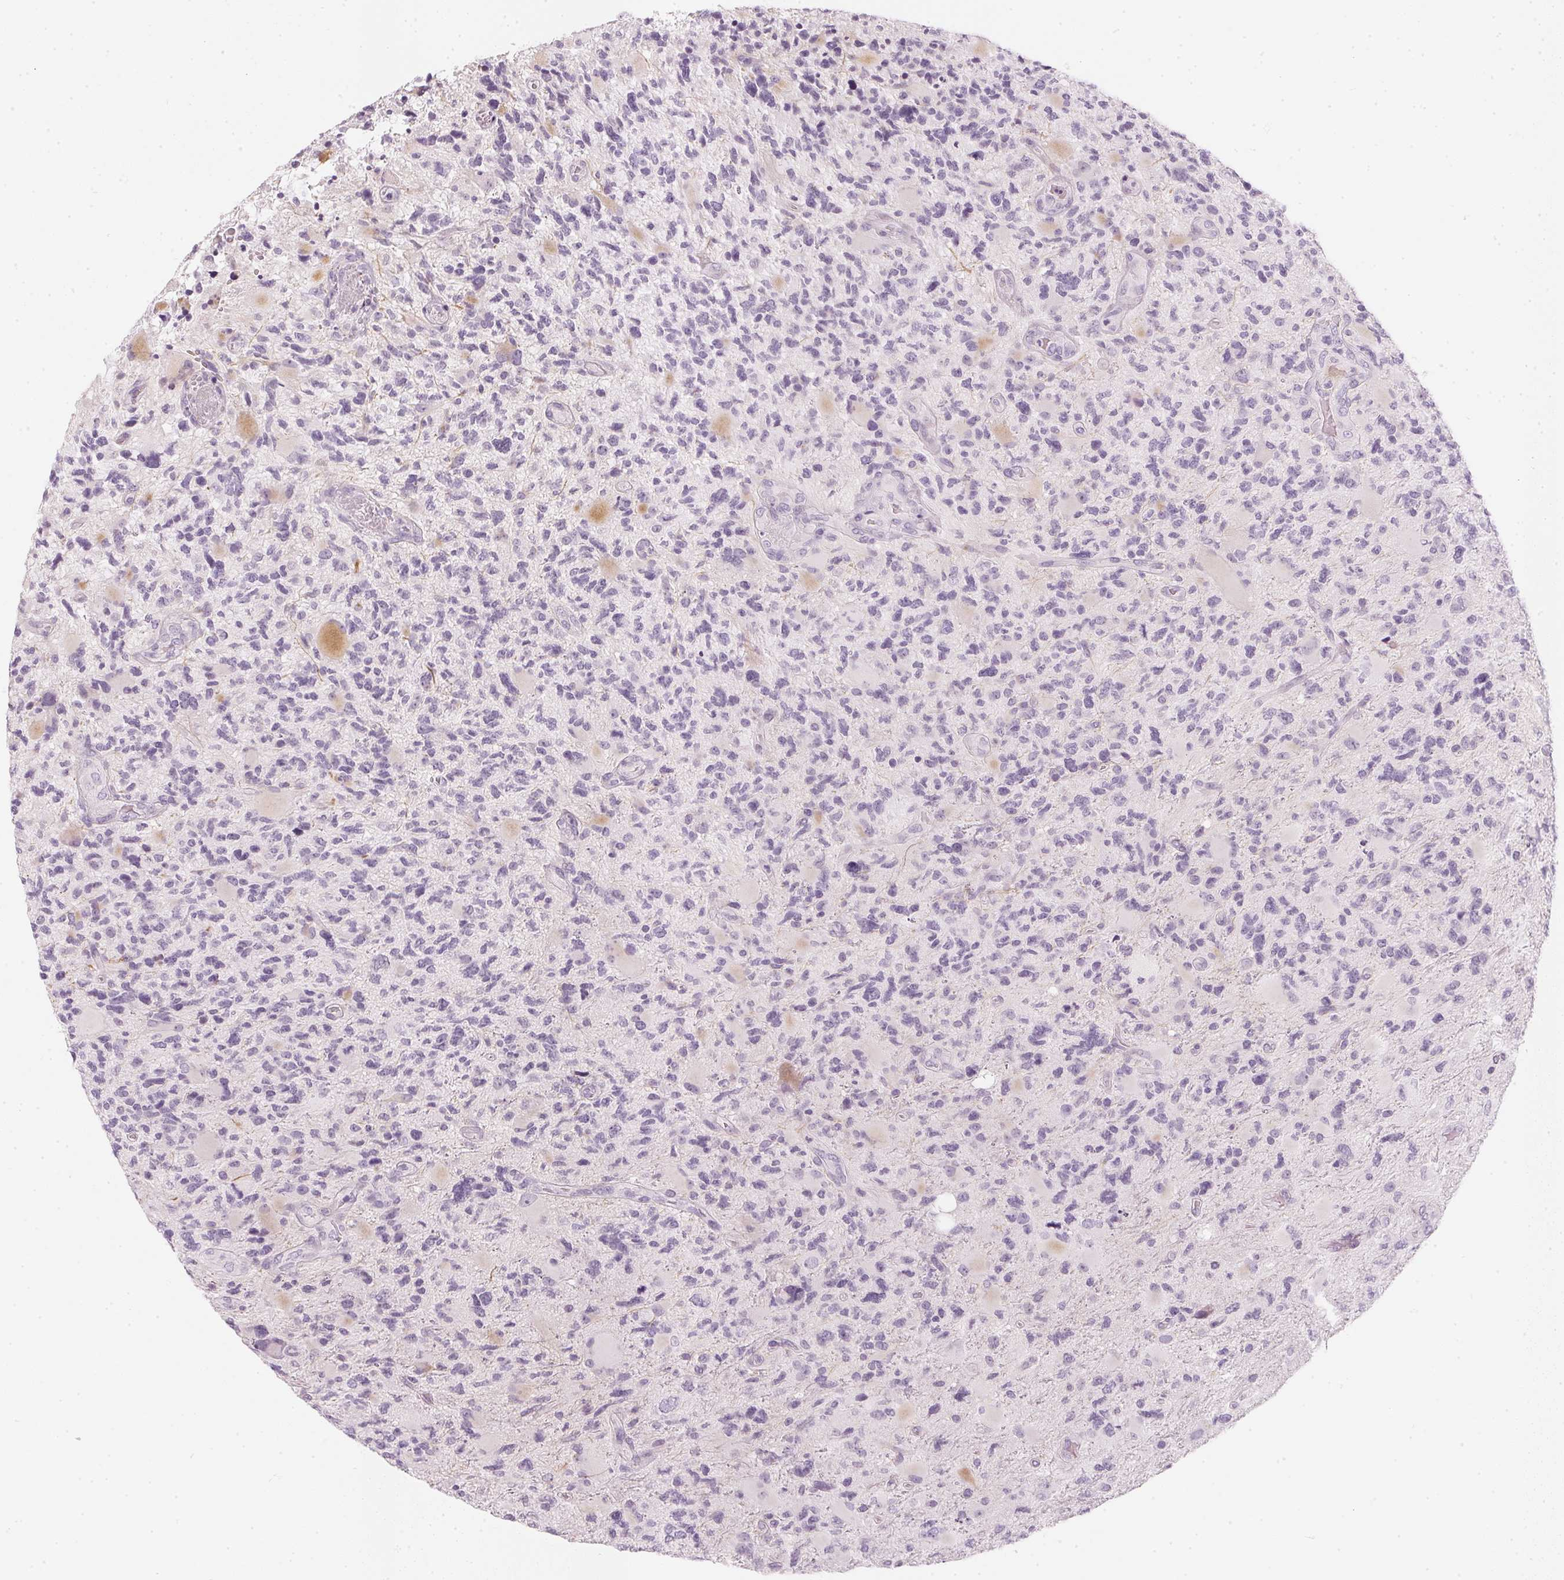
{"staining": {"intensity": "negative", "quantity": "none", "location": "none"}, "tissue": "glioma", "cell_type": "Tumor cells", "image_type": "cancer", "snomed": [{"axis": "morphology", "description": "Glioma, malignant, High grade"}, {"axis": "topography", "description": "Brain"}], "caption": "Human glioma stained for a protein using IHC reveals no expression in tumor cells.", "gene": "CHST4", "patient": {"sex": "female", "age": 71}}